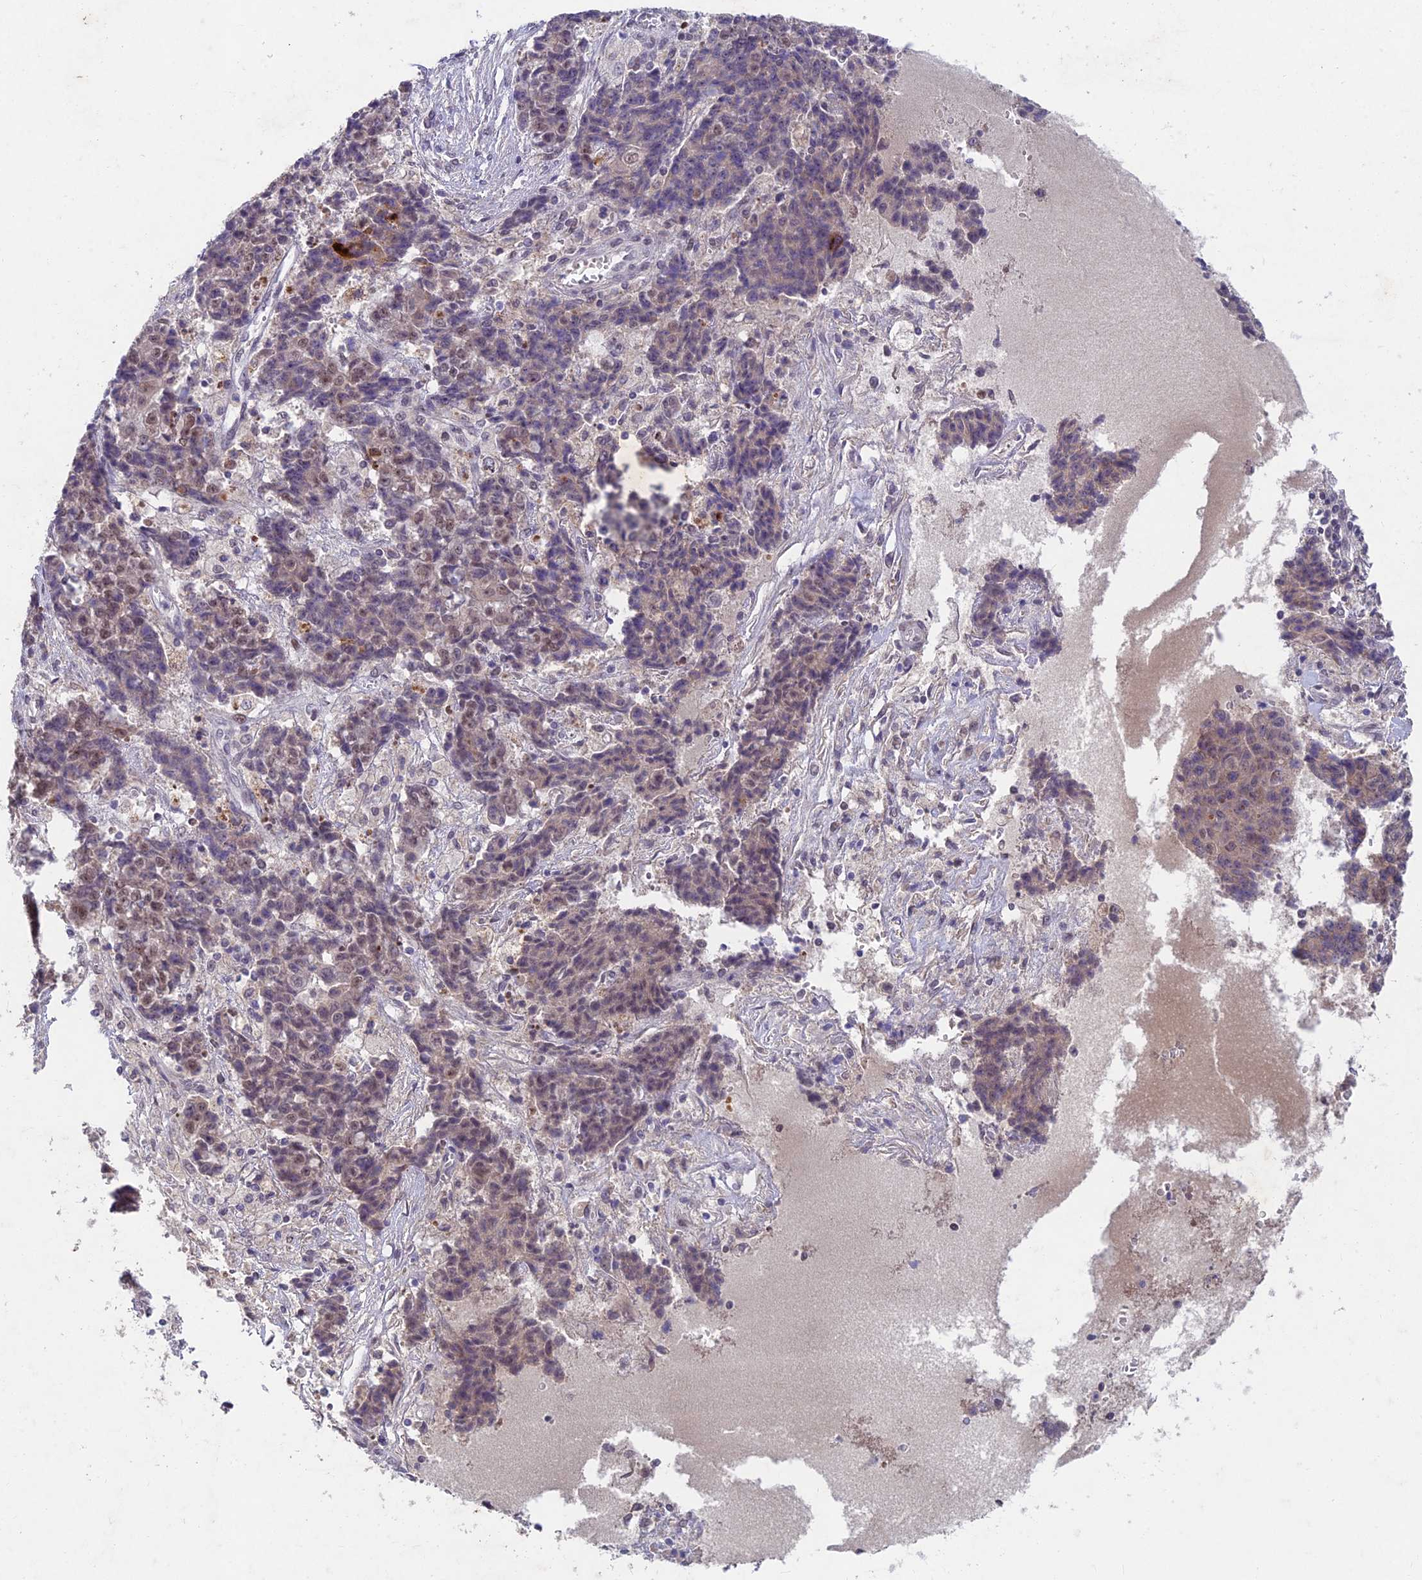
{"staining": {"intensity": "moderate", "quantity": "<25%", "location": "nuclear"}, "tissue": "ovarian cancer", "cell_type": "Tumor cells", "image_type": "cancer", "snomed": [{"axis": "morphology", "description": "Carcinoma, endometroid"}, {"axis": "topography", "description": "Ovary"}], "caption": "Immunohistochemistry staining of endometroid carcinoma (ovarian), which displays low levels of moderate nuclear expression in about <25% of tumor cells indicating moderate nuclear protein positivity. The staining was performed using DAB (3,3'-diaminobenzidine) (brown) for protein detection and nuclei were counterstained in hematoxylin (blue).", "gene": "RAVER1", "patient": {"sex": "female", "age": 42}}